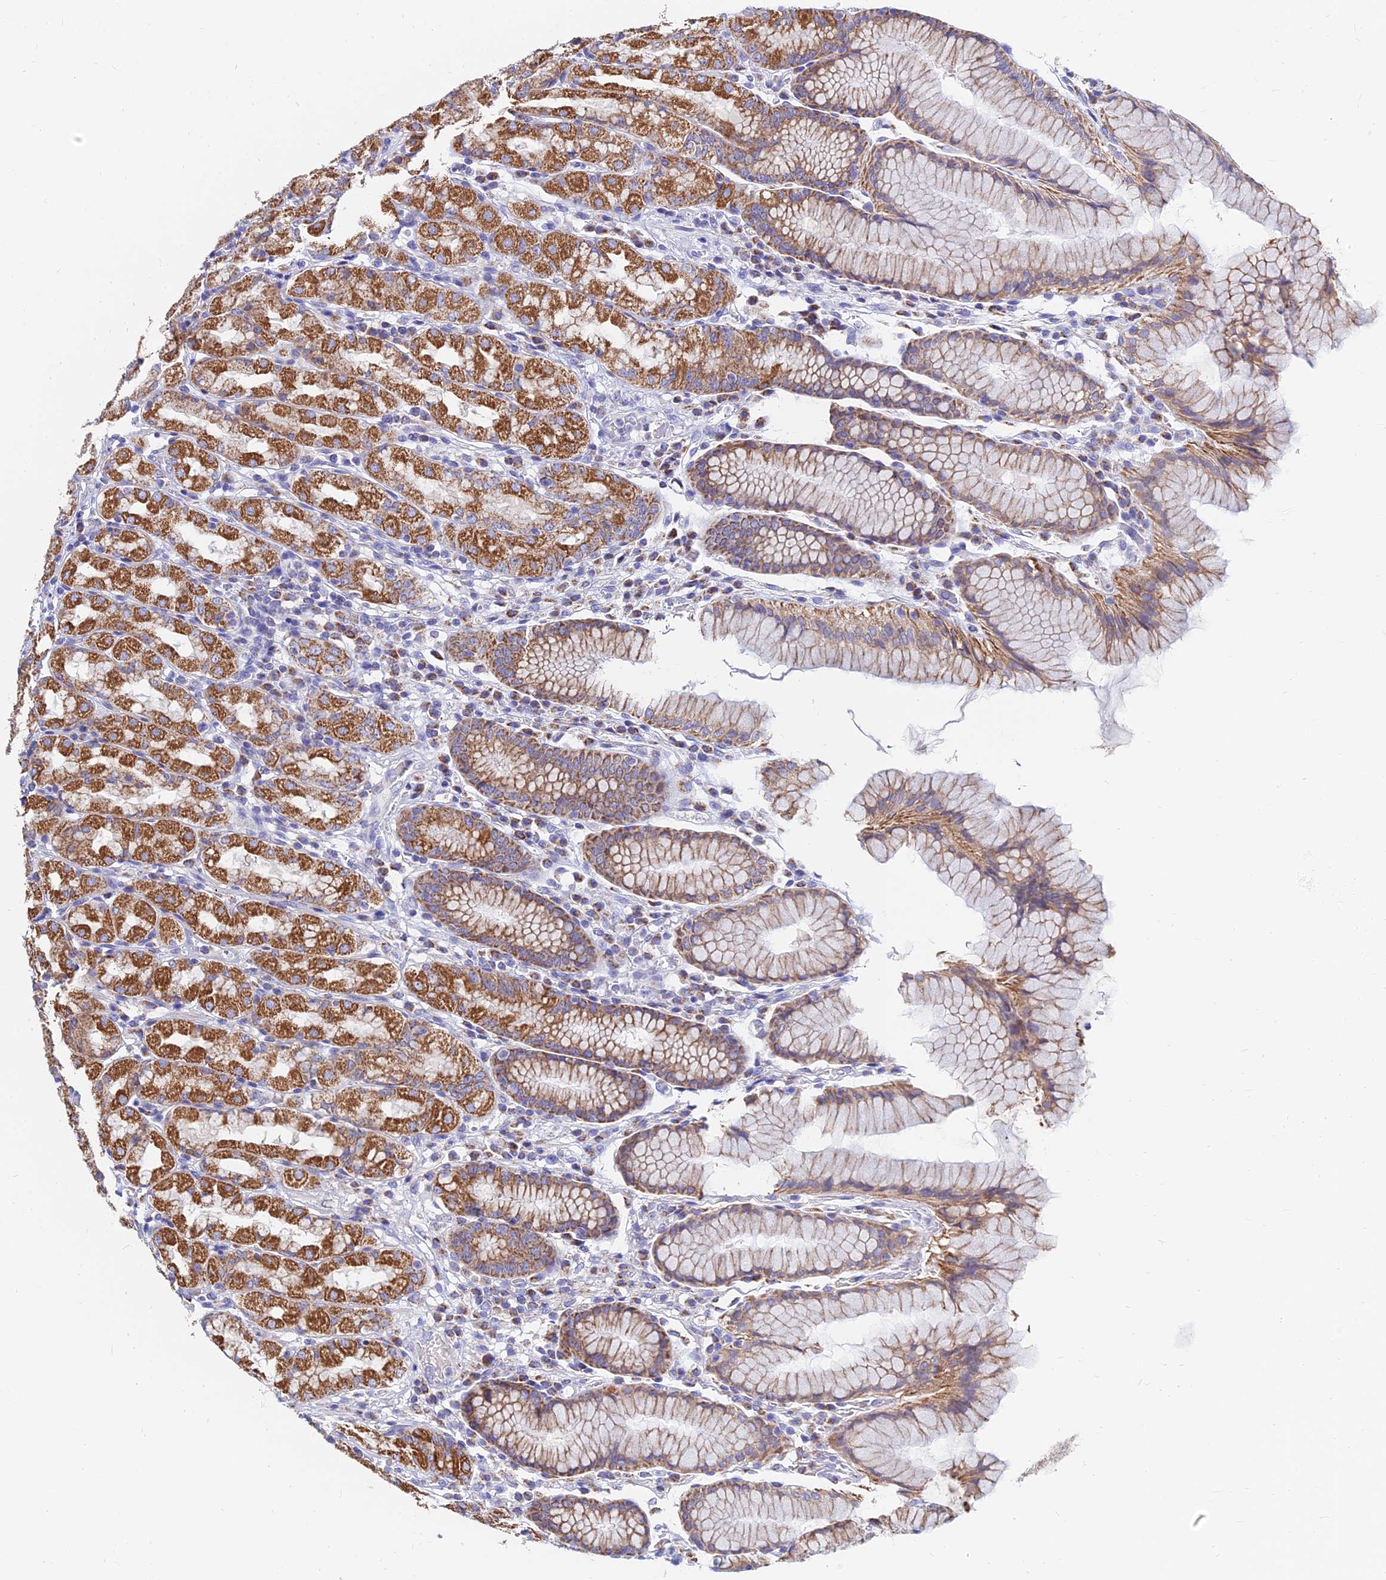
{"staining": {"intensity": "strong", "quantity": "25%-75%", "location": "cytoplasmic/membranous"}, "tissue": "stomach", "cell_type": "Glandular cells", "image_type": "normal", "snomed": [{"axis": "morphology", "description": "Normal tissue, NOS"}, {"axis": "topography", "description": "Stomach, lower"}], "caption": "A high-resolution micrograph shows immunohistochemistry (IHC) staining of benign stomach, which shows strong cytoplasmic/membranous positivity in about 25%-75% of glandular cells.", "gene": "MGST1", "patient": {"sex": "female", "age": 56}}